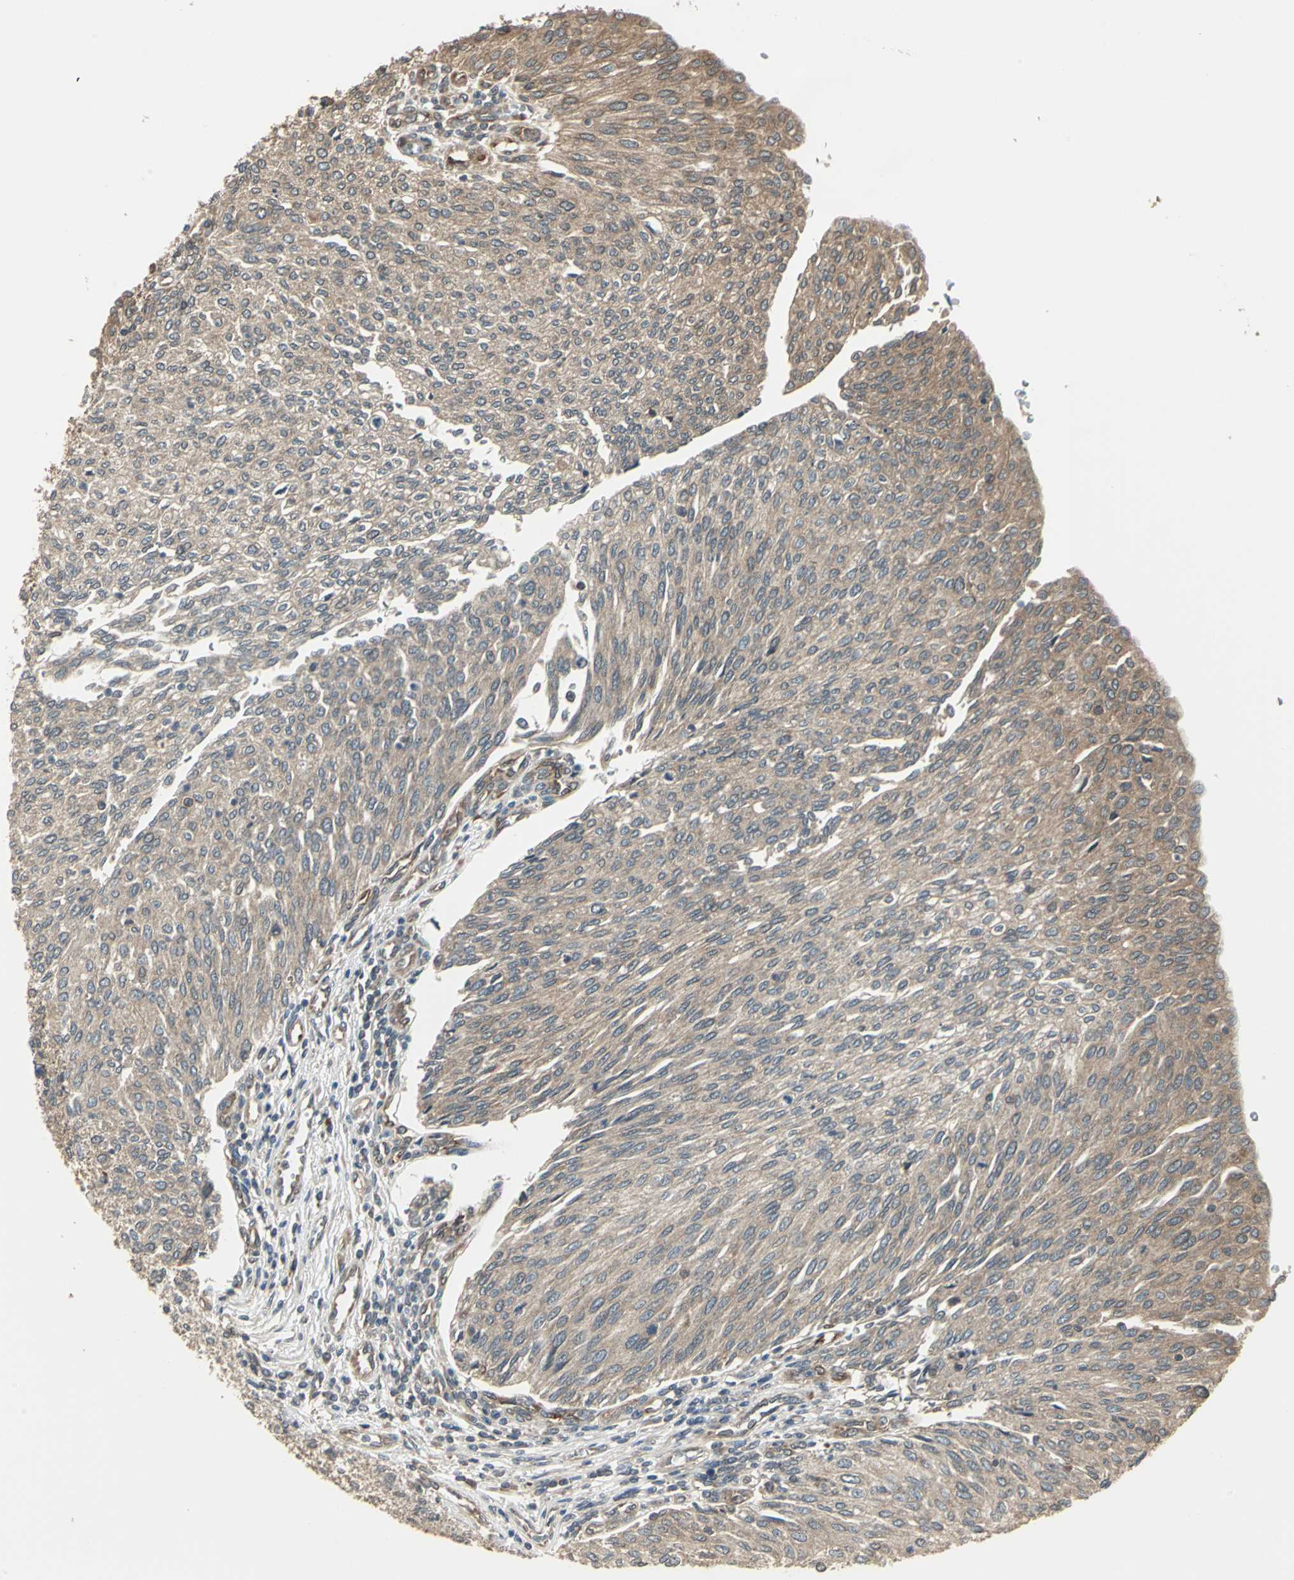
{"staining": {"intensity": "moderate", "quantity": ">75%", "location": "cytoplasmic/membranous"}, "tissue": "urothelial cancer", "cell_type": "Tumor cells", "image_type": "cancer", "snomed": [{"axis": "morphology", "description": "Urothelial carcinoma, Low grade"}, {"axis": "topography", "description": "Urinary bladder"}], "caption": "There is medium levels of moderate cytoplasmic/membranous positivity in tumor cells of urothelial cancer, as demonstrated by immunohistochemical staining (brown color).", "gene": "PFDN1", "patient": {"sex": "female", "age": 79}}